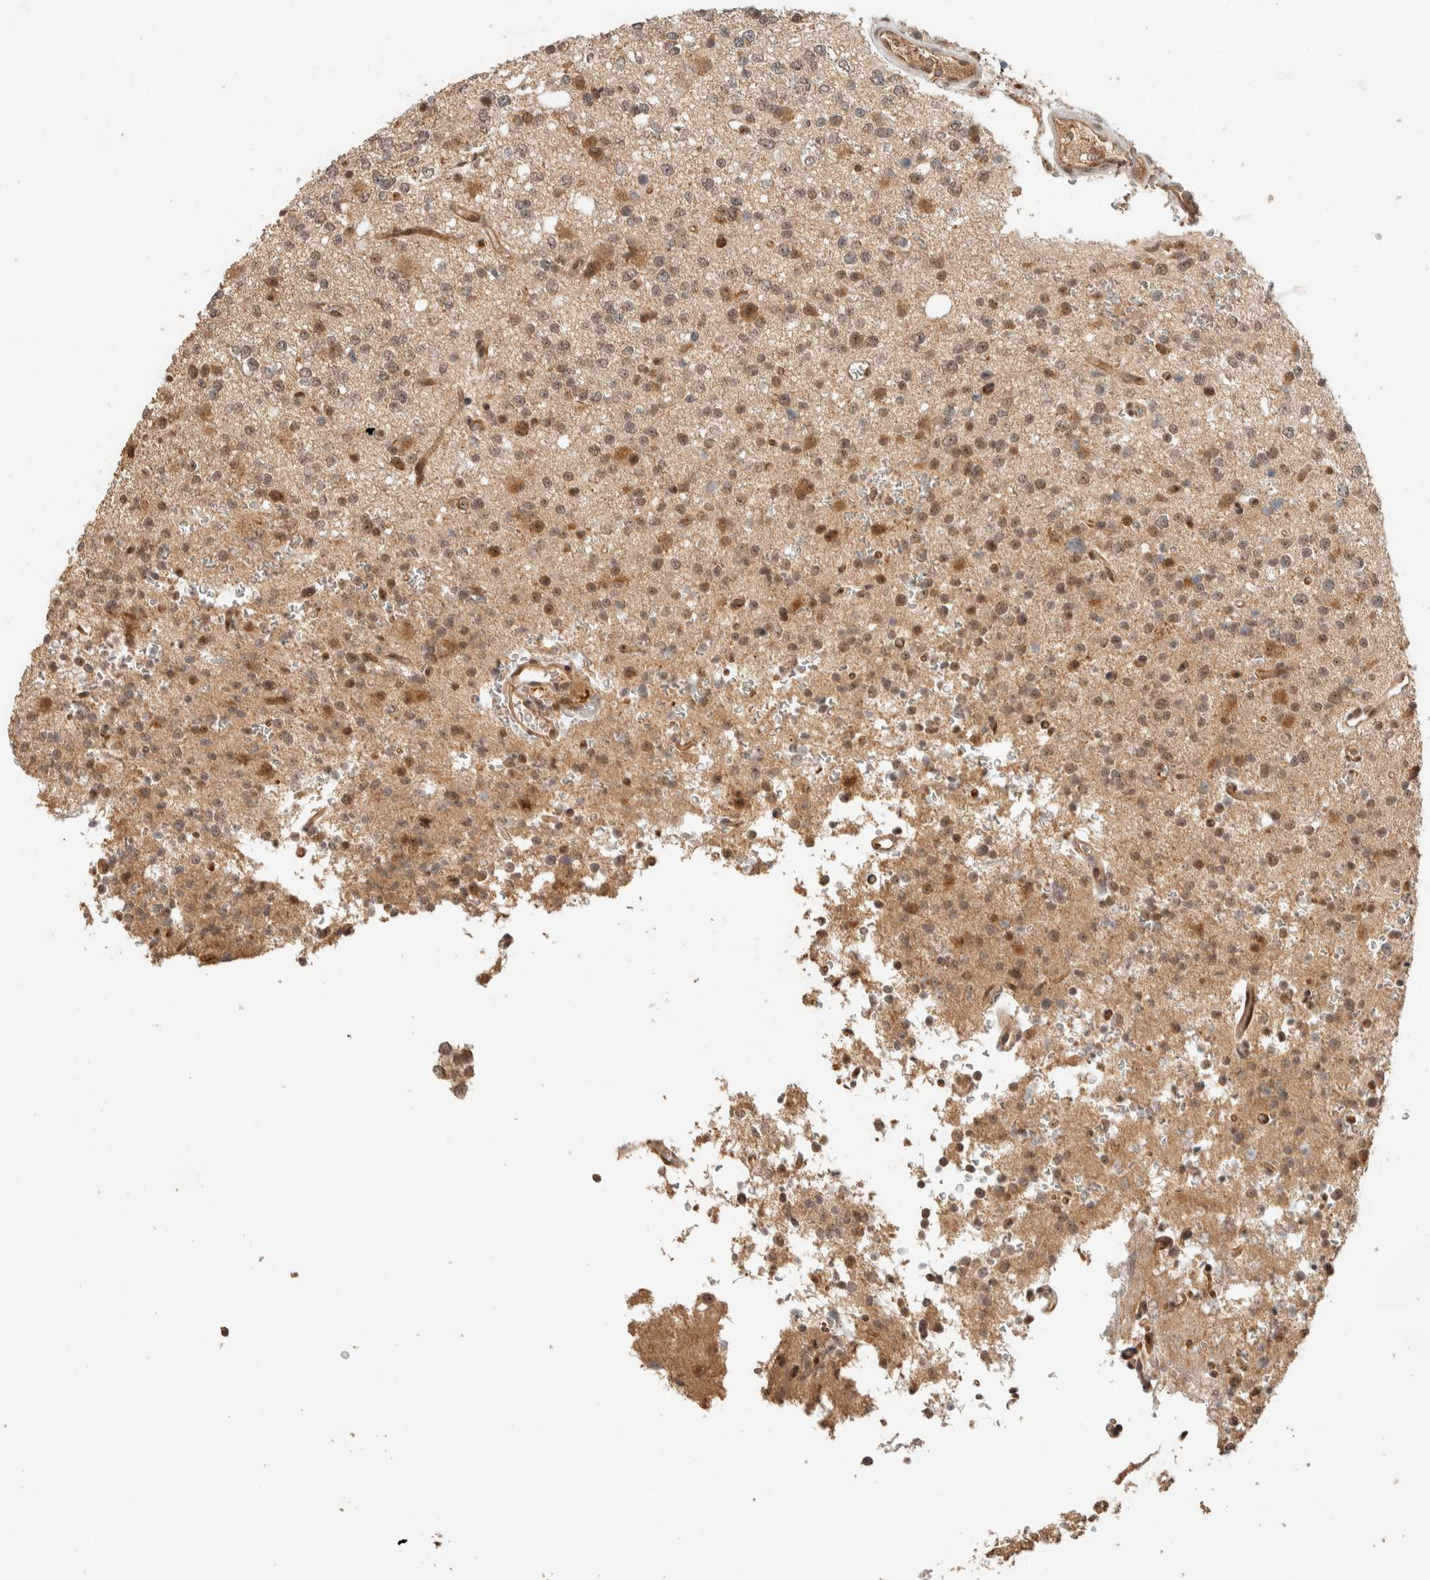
{"staining": {"intensity": "moderate", "quantity": "25%-75%", "location": "cytoplasmic/membranous"}, "tissue": "glioma", "cell_type": "Tumor cells", "image_type": "cancer", "snomed": [{"axis": "morphology", "description": "Glioma, malignant, High grade"}, {"axis": "topography", "description": "Brain"}], "caption": "Immunohistochemistry staining of glioma, which exhibits medium levels of moderate cytoplasmic/membranous staining in about 25%-75% of tumor cells indicating moderate cytoplasmic/membranous protein staining. The staining was performed using DAB (brown) for protein detection and nuclei were counterstained in hematoxylin (blue).", "gene": "ZBTB2", "patient": {"sex": "female", "age": 62}}